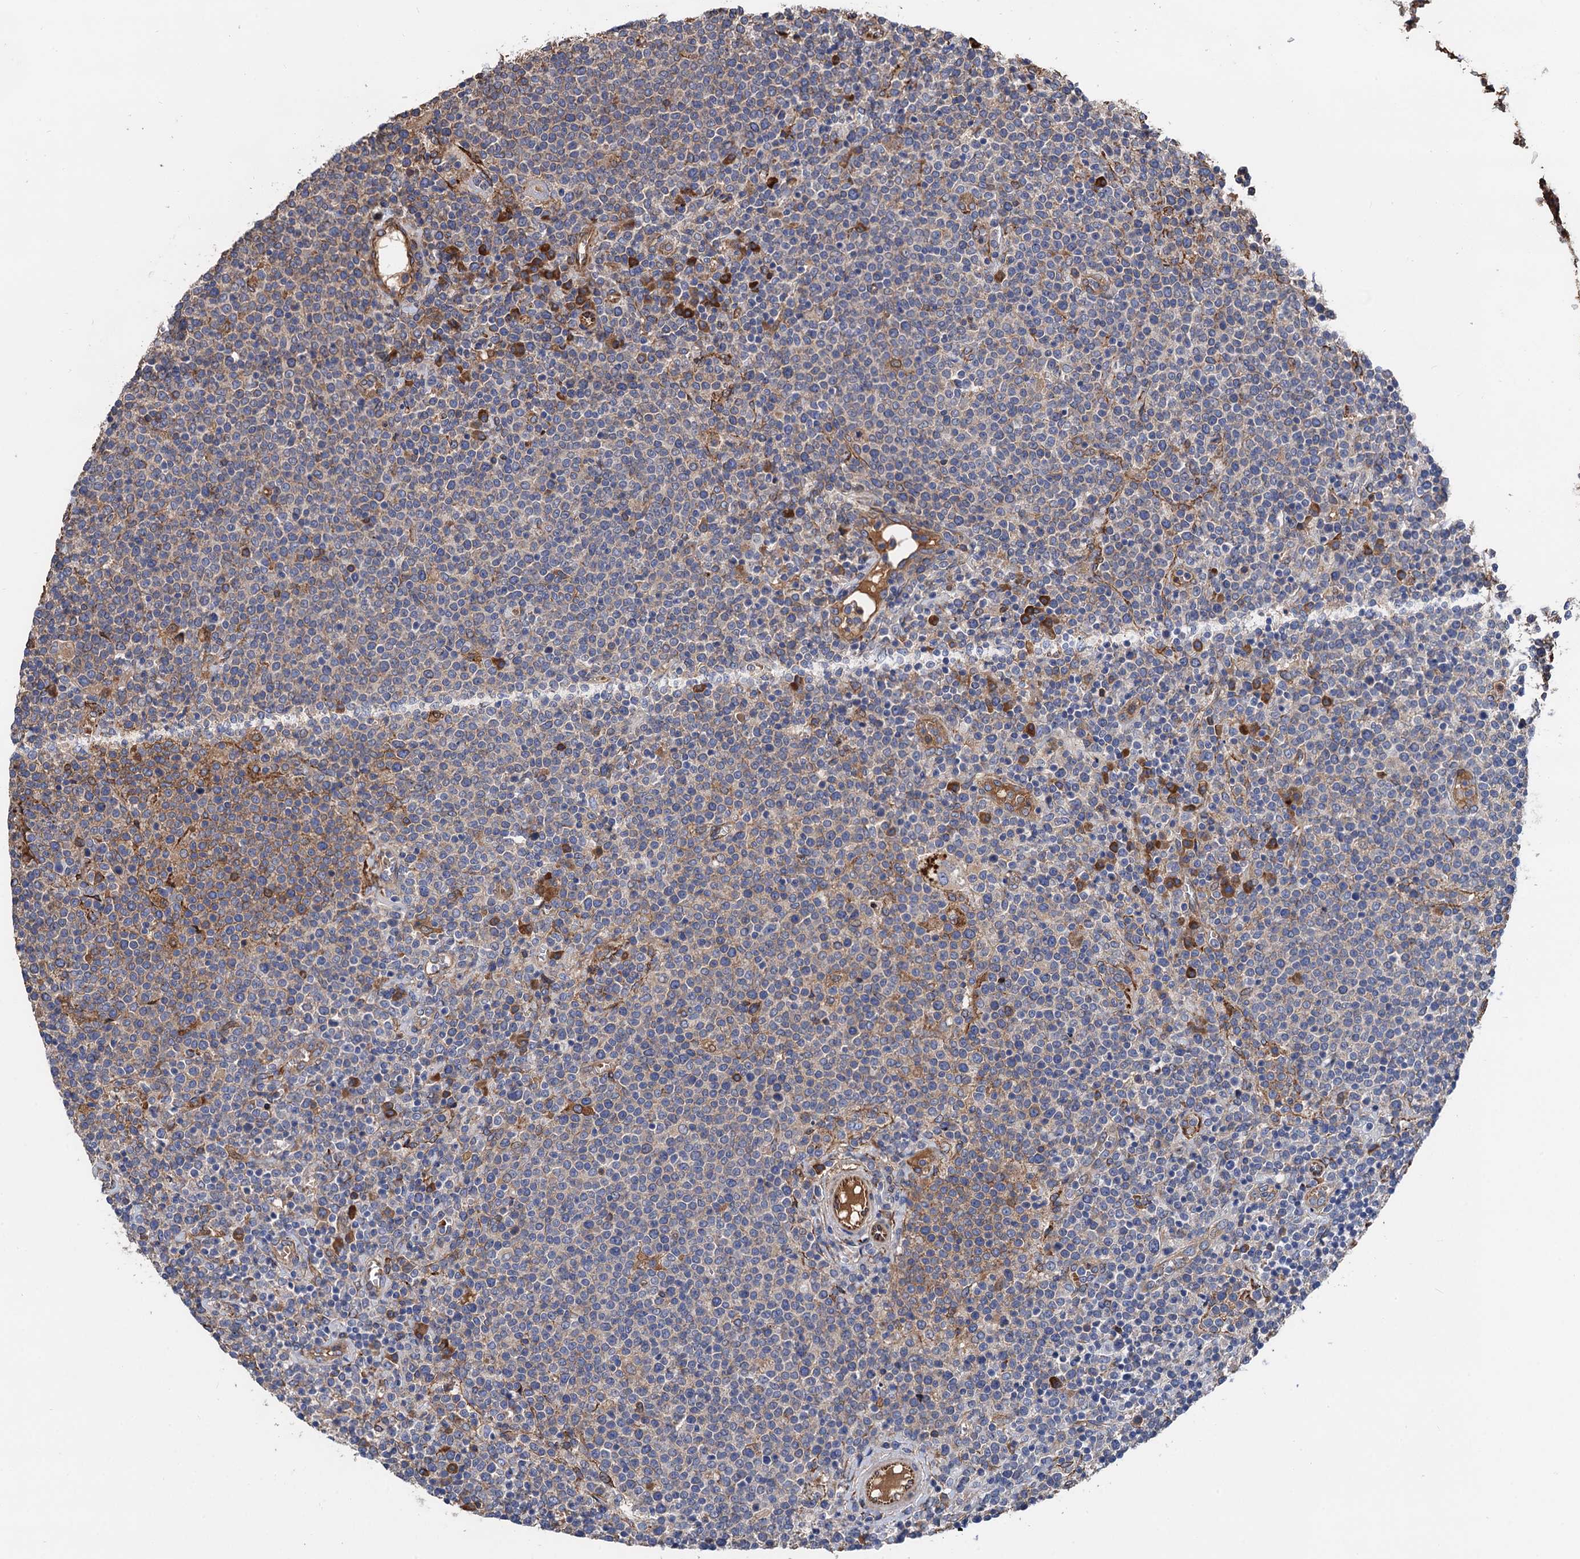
{"staining": {"intensity": "weak", "quantity": "25%-75%", "location": "cytoplasmic/membranous"}, "tissue": "lymphoma", "cell_type": "Tumor cells", "image_type": "cancer", "snomed": [{"axis": "morphology", "description": "Malignant lymphoma, non-Hodgkin's type, High grade"}, {"axis": "topography", "description": "Lymph node"}], "caption": "High-power microscopy captured an immunohistochemistry (IHC) histopathology image of lymphoma, revealing weak cytoplasmic/membranous positivity in about 25%-75% of tumor cells. (DAB IHC, brown staining for protein, blue staining for nuclei).", "gene": "CNNM1", "patient": {"sex": "male", "age": 61}}